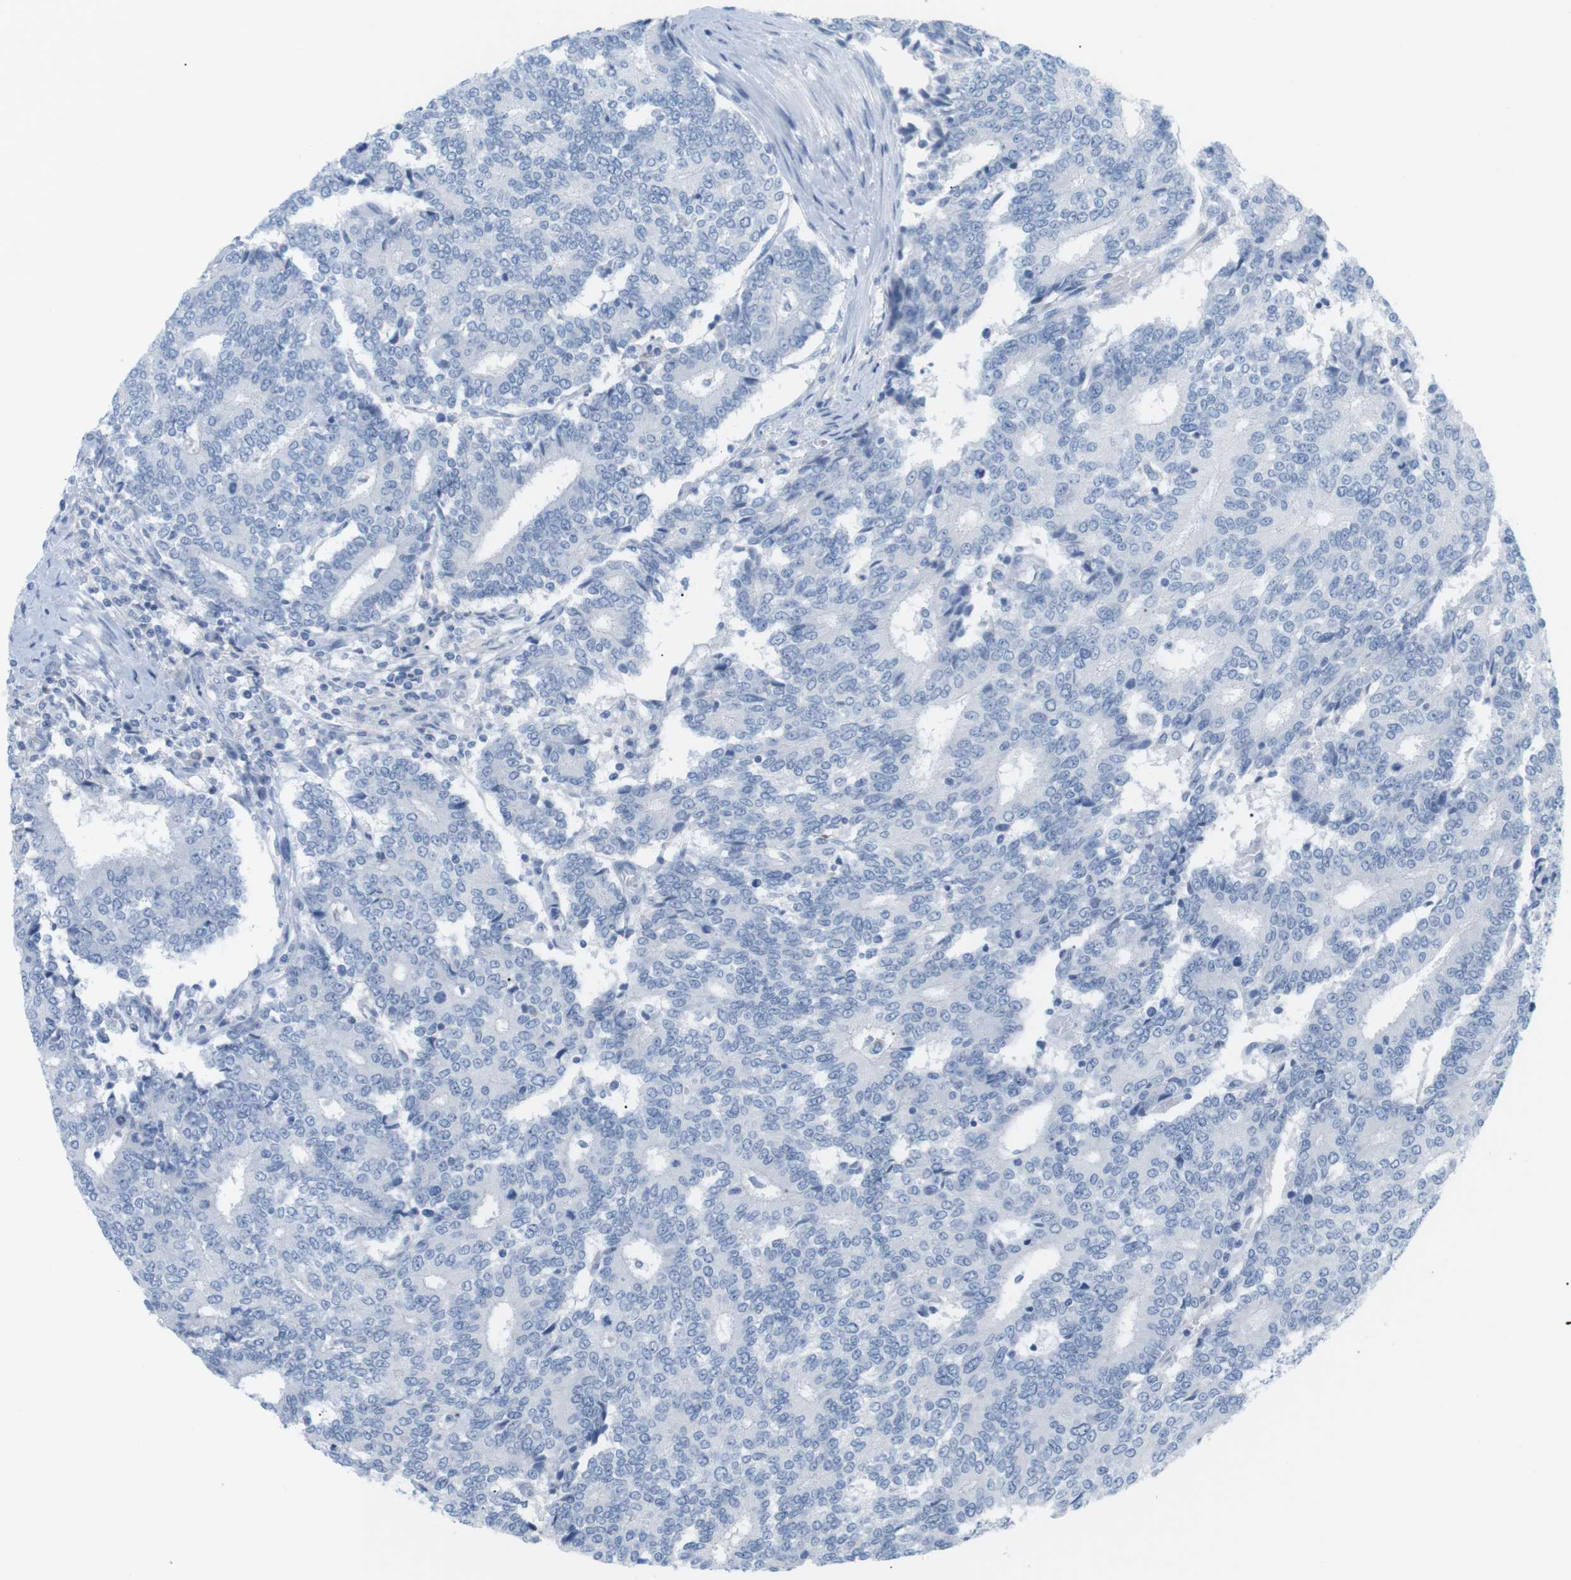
{"staining": {"intensity": "negative", "quantity": "none", "location": "none"}, "tissue": "prostate cancer", "cell_type": "Tumor cells", "image_type": "cancer", "snomed": [{"axis": "morphology", "description": "Normal tissue, NOS"}, {"axis": "morphology", "description": "Adenocarcinoma, High grade"}, {"axis": "topography", "description": "Prostate"}, {"axis": "topography", "description": "Seminal veicle"}], "caption": "Prostate cancer (high-grade adenocarcinoma) was stained to show a protein in brown. There is no significant positivity in tumor cells.", "gene": "HBG2", "patient": {"sex": "male", "age": 55}}